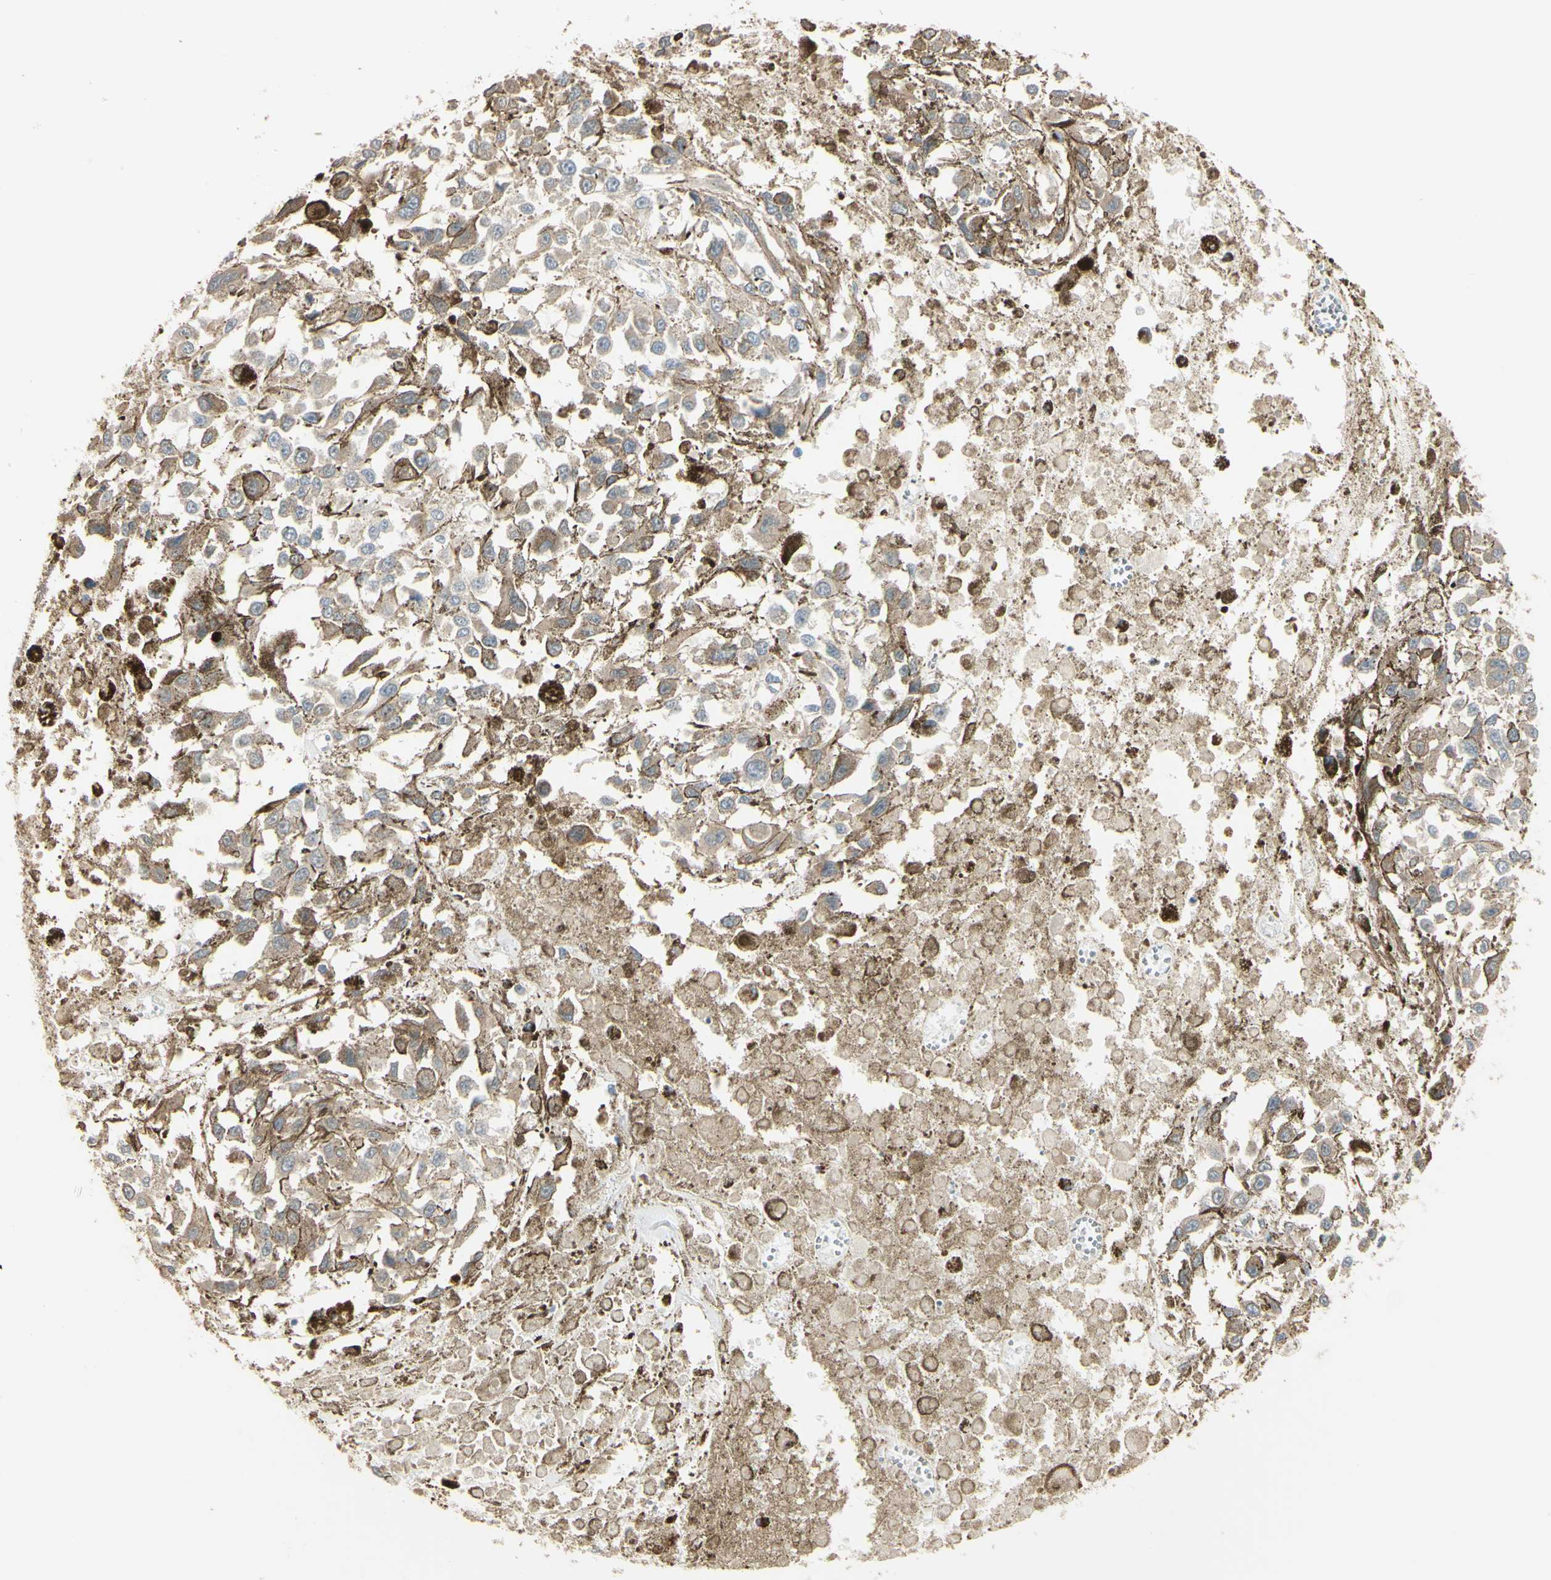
{"staining": {"intensity": "weak", "quantity": ">75%", "location": "cytoplasmic/membranous"}, "tissue": "melanoma", "cell_type": "Tumor cells", "image_type": "cancer", "snomed": [{"axis": "morphology", "description": "Malignant melanoma, Metastatic site"}, {"axis": "topography", "description": "Lymph node"}], "caption": "Protein expression analysis of malignant melanoma (metastatic site) reveals weak cytoplasmic/membranous expression in about >75% of tumor cells. The staining is performed using DAB (3,3'-diaminobenzidine) brown chromogen to label protein expression. The nuclei are counter-stained blue using hematoxylin.", "gene": "ANGPTL1", "patient": {"sex": "male", "age": 59}}